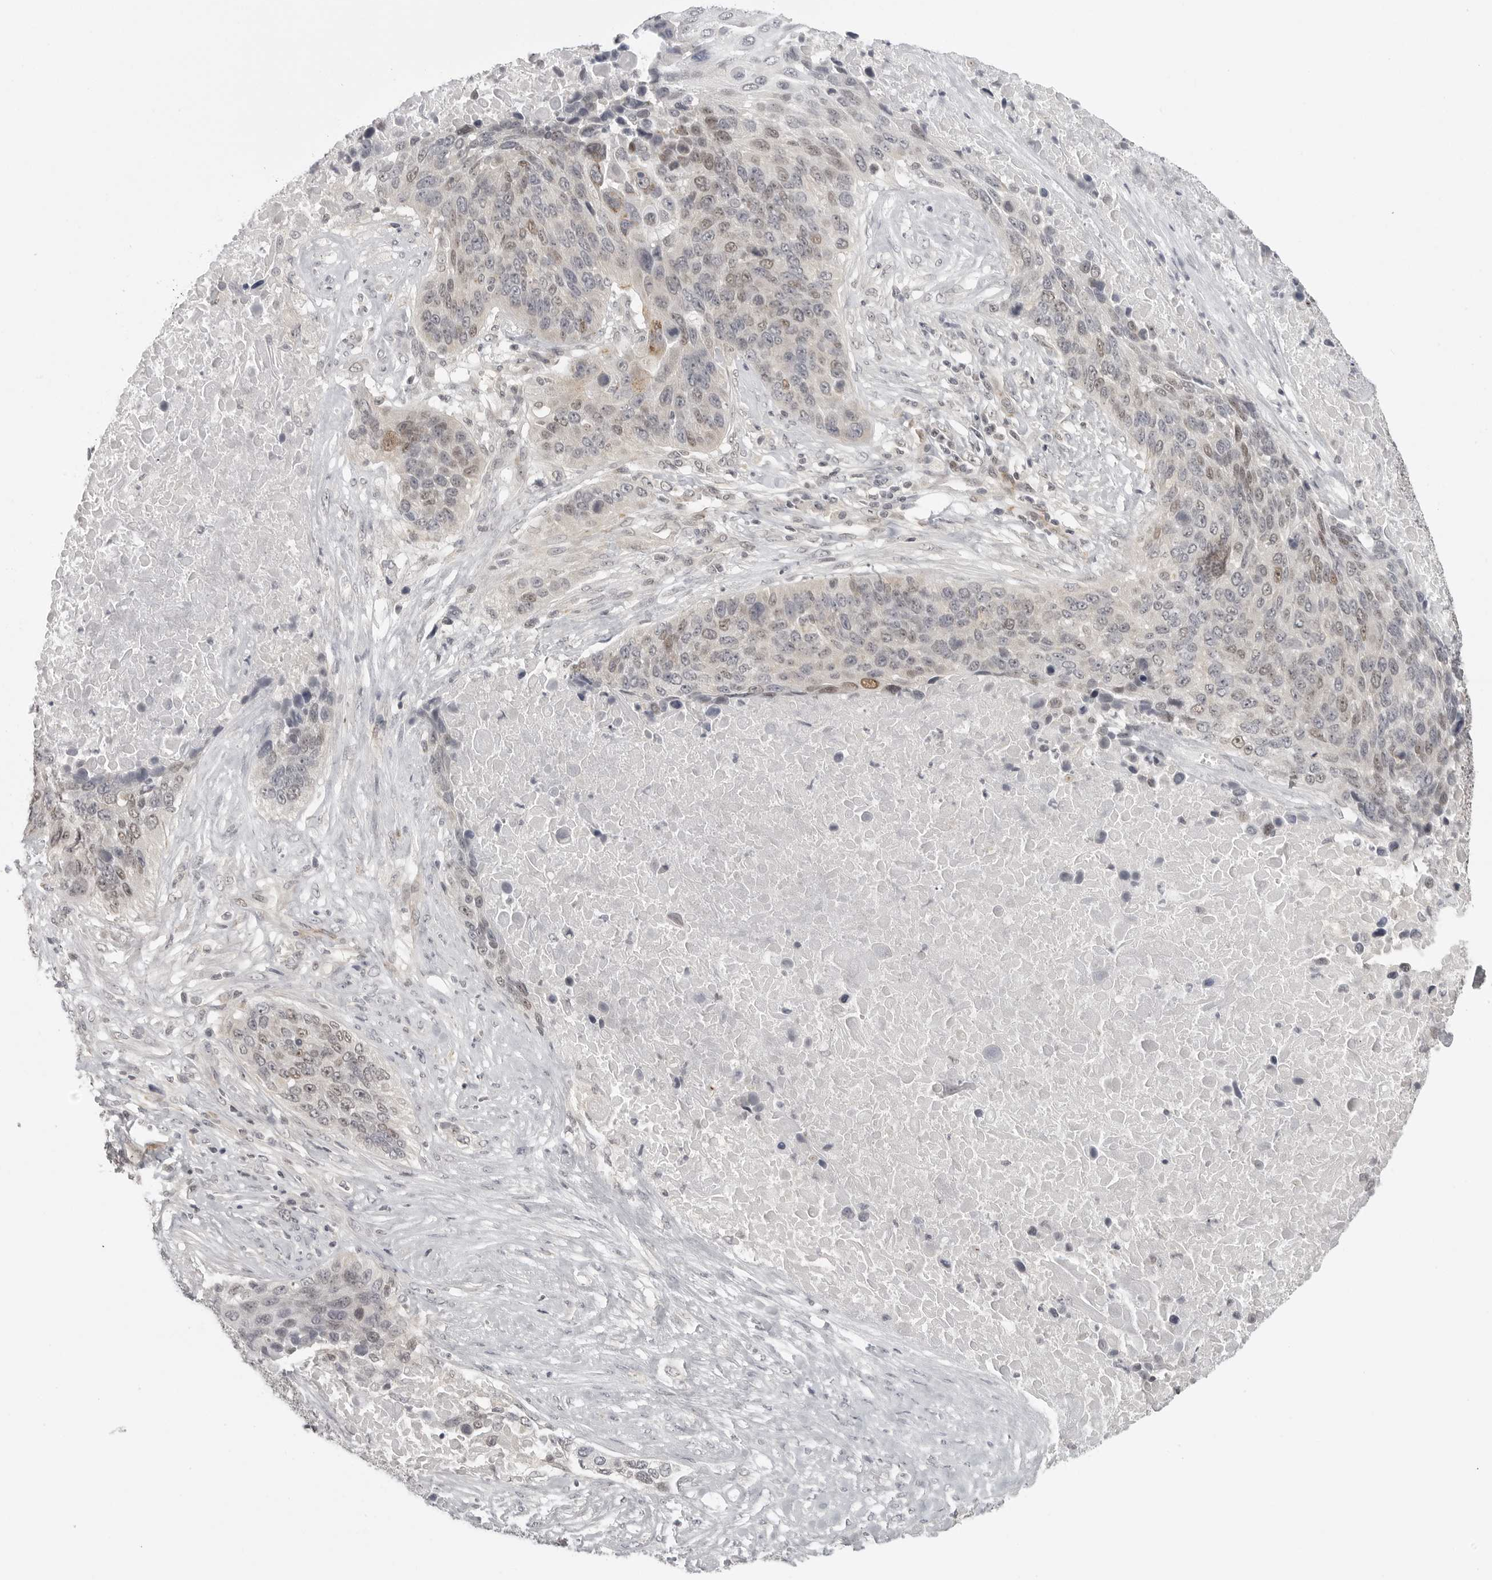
{"staining": {"intensity": "weak", "quantity": "25%-75%", "location": "nuclear"}, "tissue": "lung cancer", "cell_type": "Tumor cells", "image_type": "cancer", "snomed": [{"axis": "morphology", "description": "Squamous cell carcinoma, NOS"}, {"axis": "topography", "description": "Lung"}], "caption": "Squamous cell carcinoma (lung) was stained to show a protein in brown. There is low levels of weak nuclear staining in approximately 25%-75% of tumor cells.", "gene": "TUT4", "patient": {"sex": "male", "age": 66}}